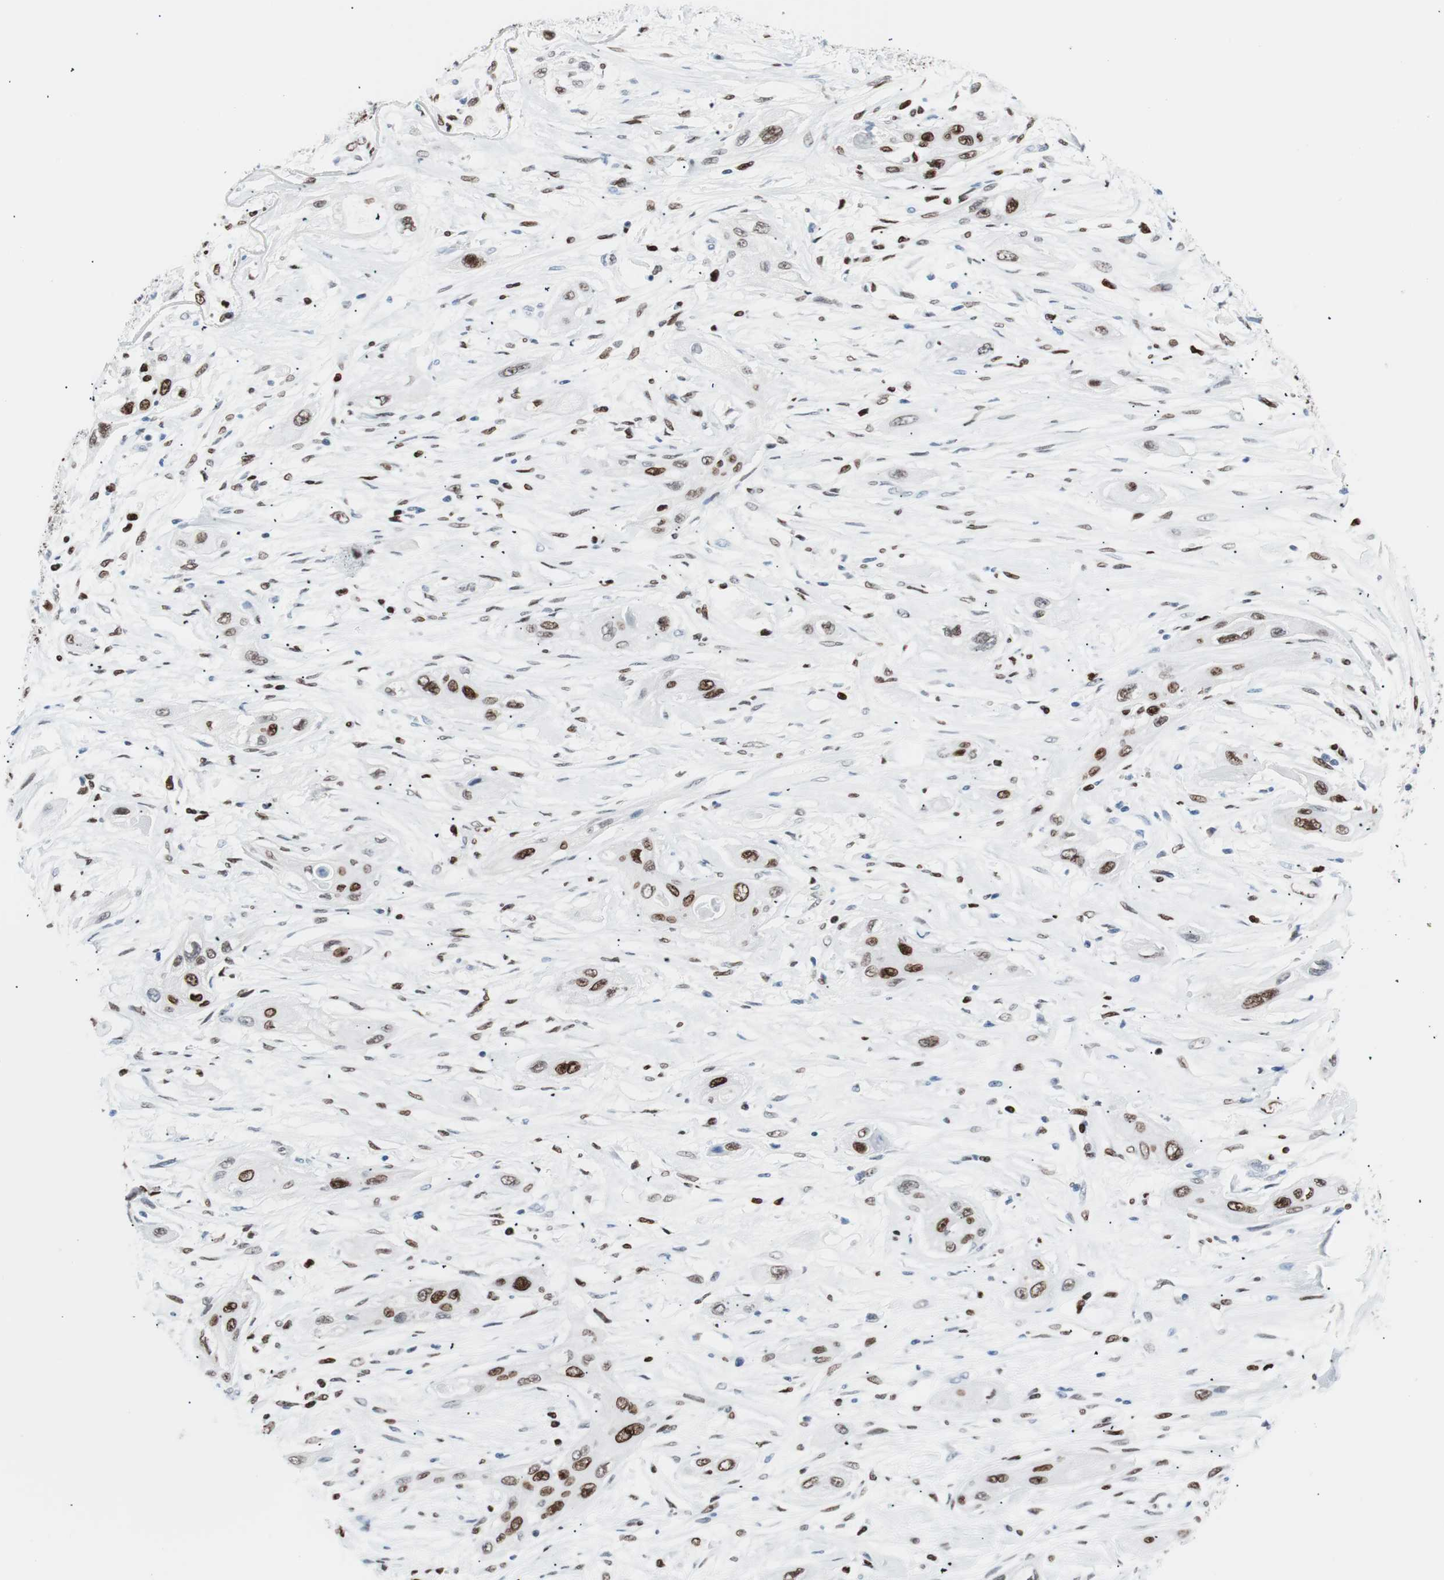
{"staining": {"intensity": "moderate", "quantity": ">75%", "location": "nuclear"}, "tissue": "lung cancer", "cell_type": "Tumor cells", "image_type": "cancer", "snomed": [{"axis": "morphology", "description": "Squamous cell carcinoma, NOS"}, {"axis": "topography", "description": "Lung"}], "caption": "Moderate nuclear expression for a protein is seen in about >75% of tumor cells of squamous cell carcinoma (lung) using immunohistochemistry (IHC).", "gene": "CEBPB", "patient": {"sex": "female", "age": 47}}